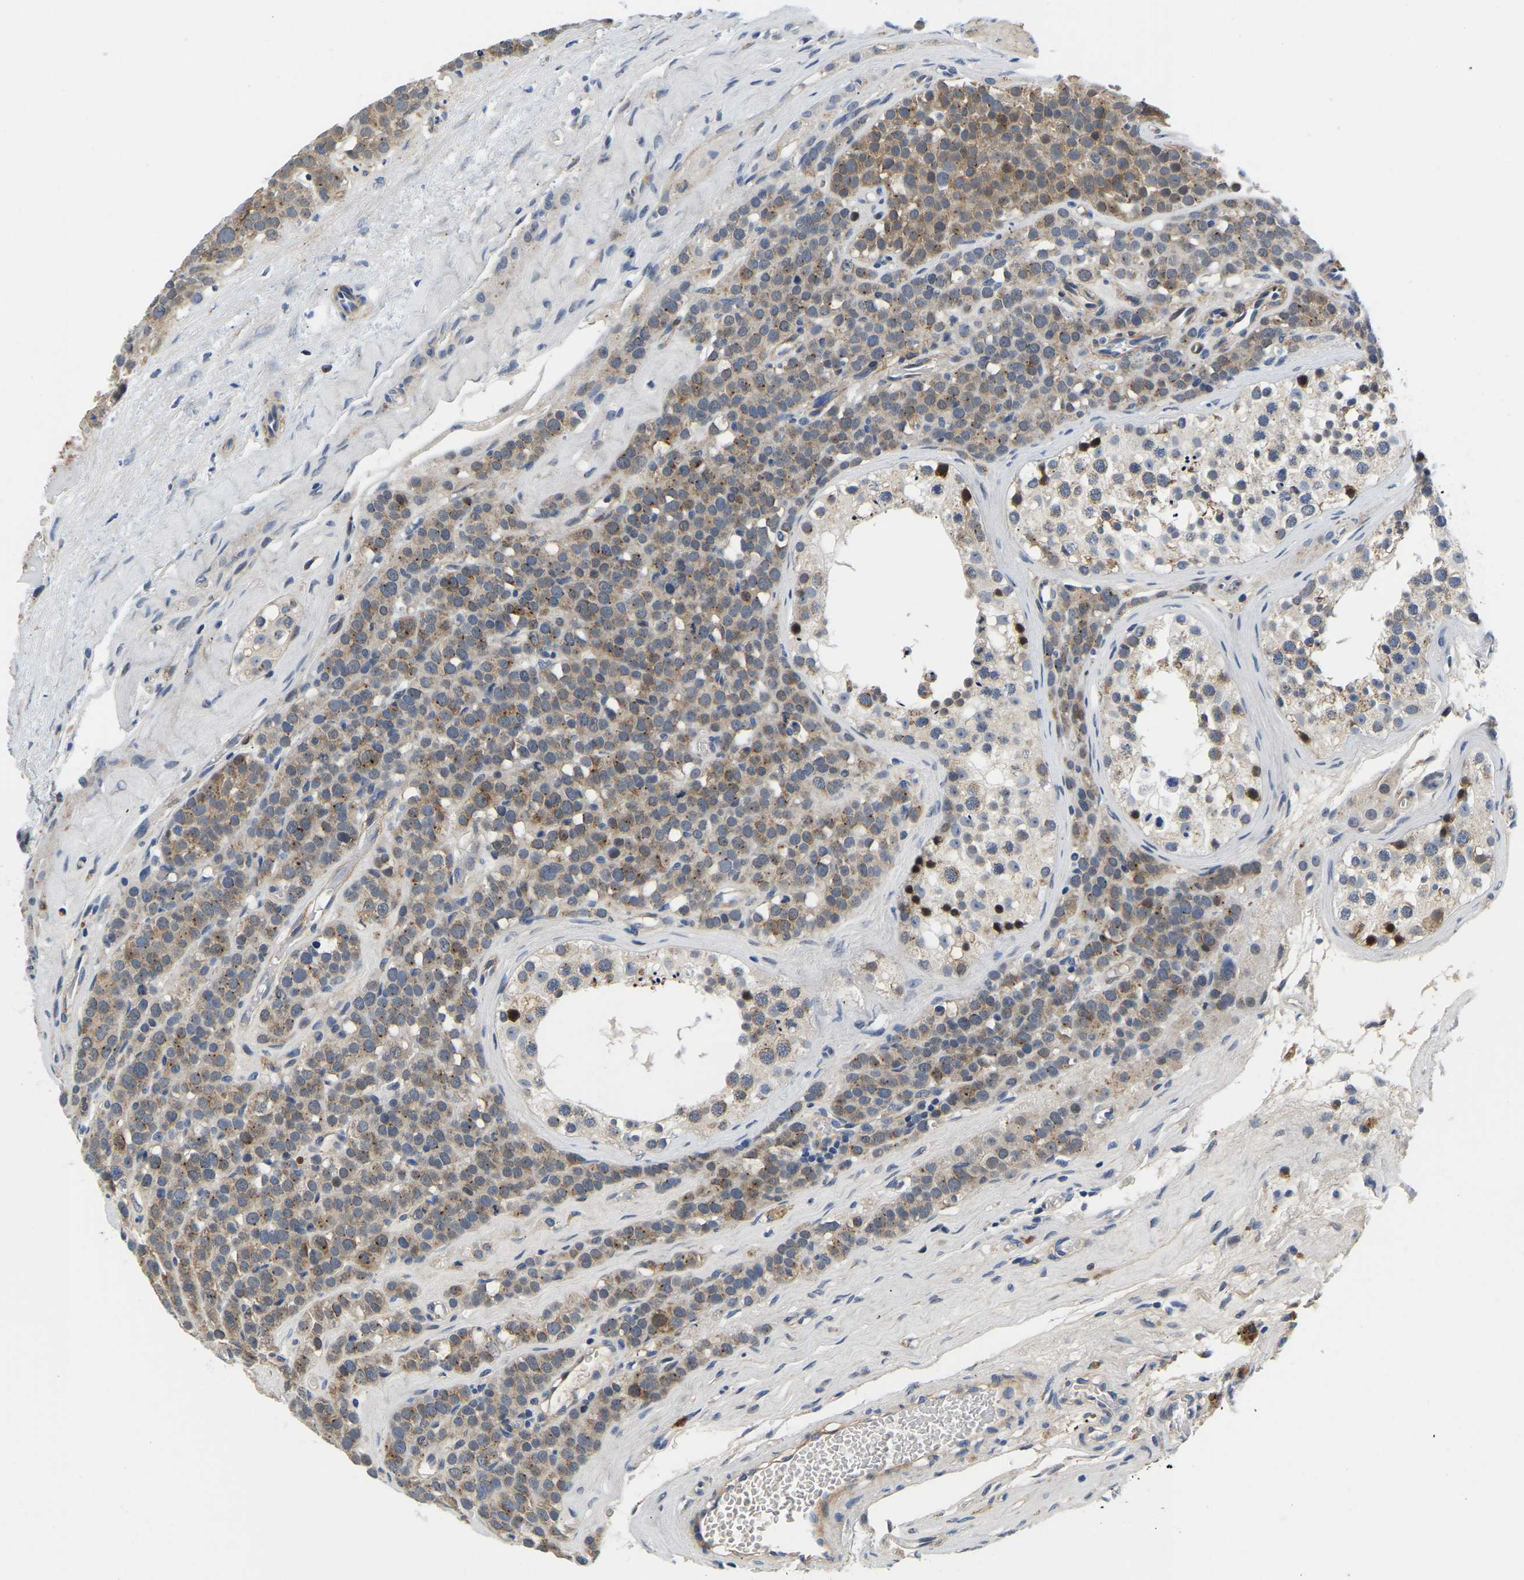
{"staining": {"intensity": "weak", "quantity": "25%-75%", "location": "cytoplasmic/membranous"}, "tissue": "testis cancer", "cell_type": "Tumor cells", "image_type": "cancer", "snomed": [{"axis": "morphology", "description": "Seminoma, NOS"}, {"axis": "topography", "description": "Testis"}], "caption": "Testis cancer stained with a brown dye demonstrates weak cytoplasmic/membranous positive staining in approximately 25%-75% of tumor cells.", "gene": "LIAS", "patient": {"sex": "male", "age": 71}}